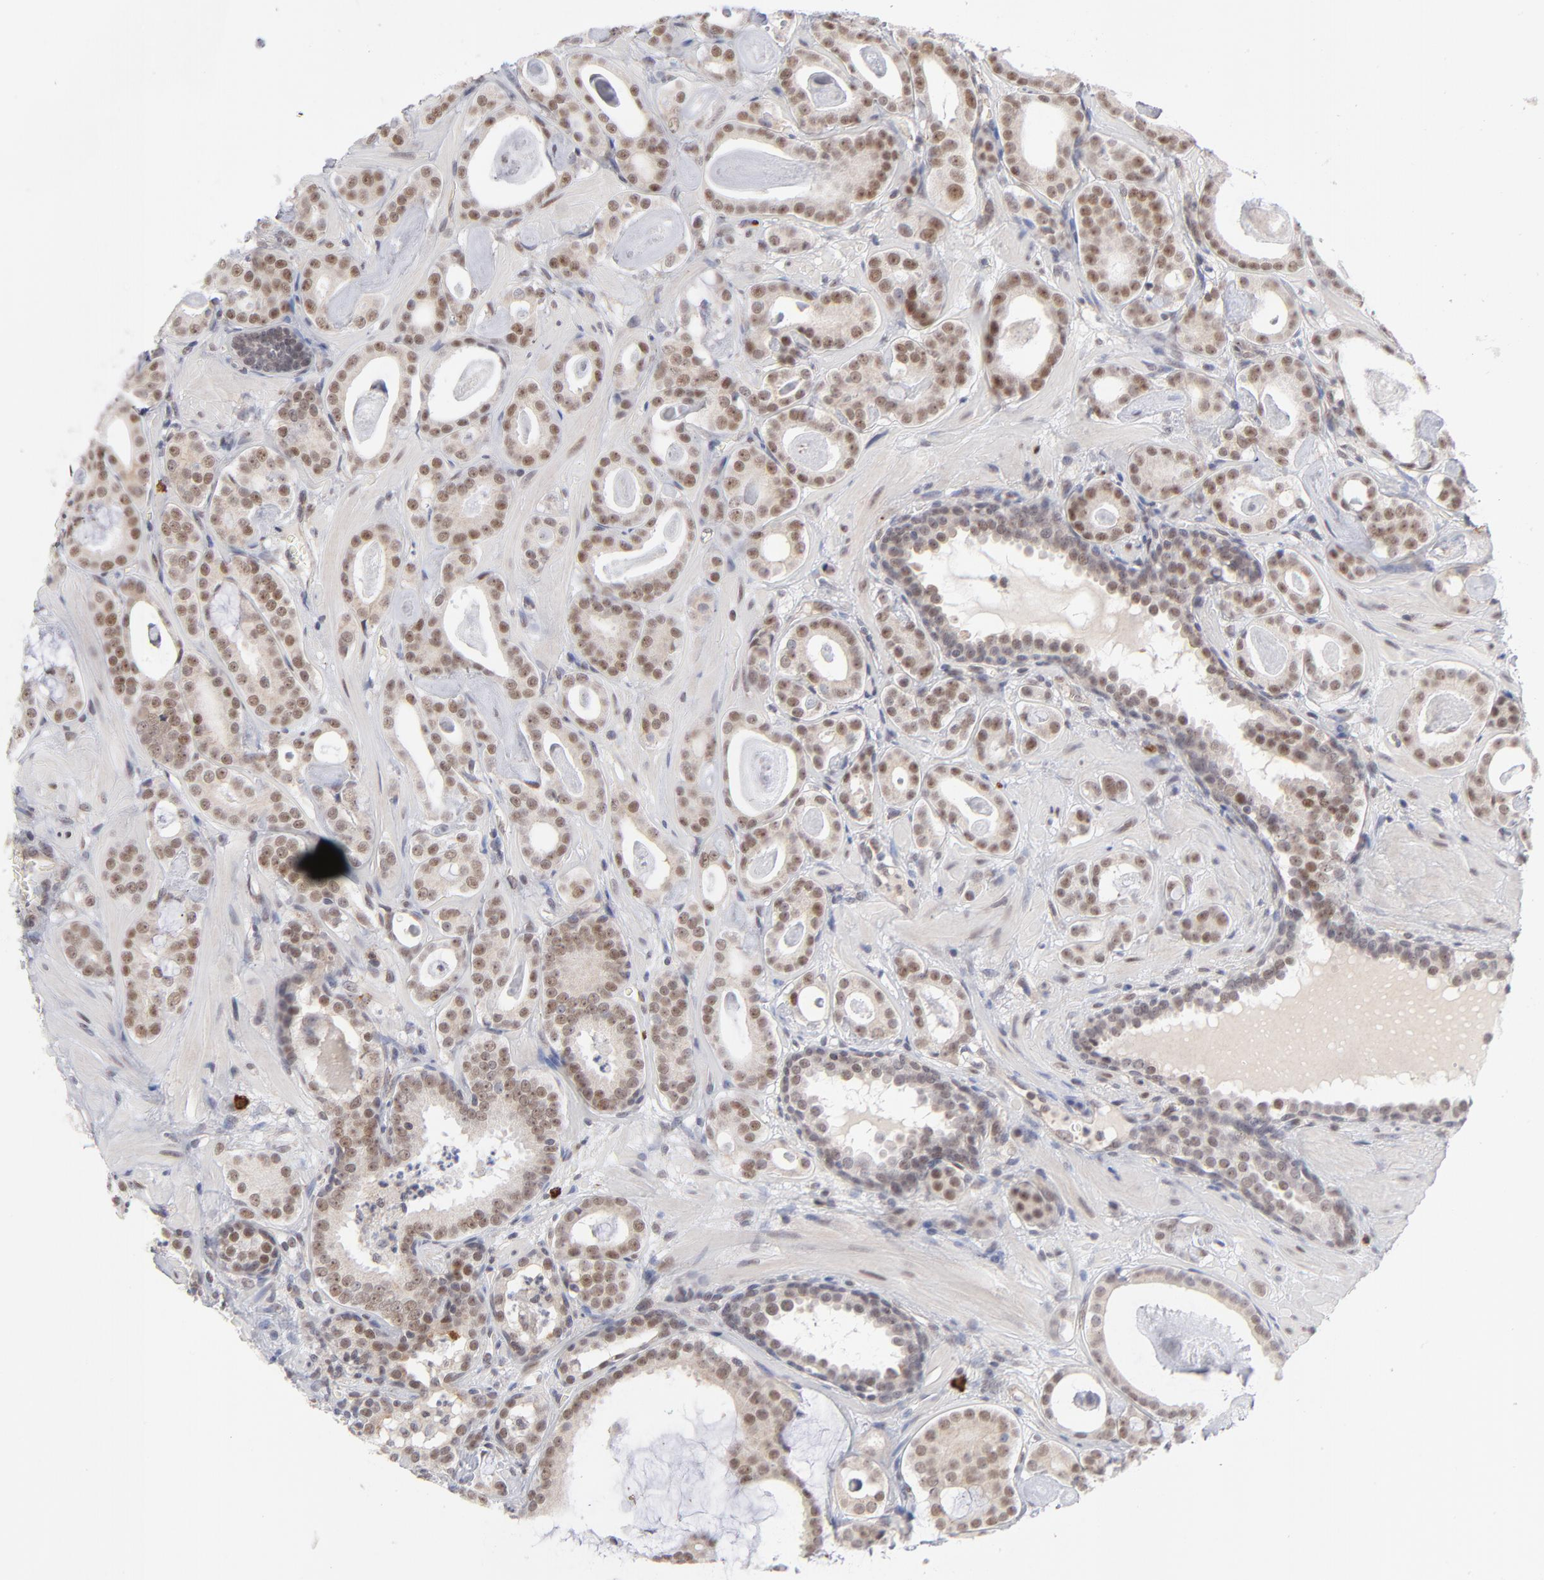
{"staining": {"intensity": "moderate", "quantity": "25%-75%", "location": "nuclear"}, "tissue": "prostate cancer", "cell_type": "Tumor cells", "image_type": "cancer", "snomed": [{"axis": "morphology", "description": "Adenocarcinoma, Low grade"}, {"axis": "topography", "description": "Prostate"}], "caption": "This micrograph exhibits IHC staining of low-grade adenocarcinoma (prostate), with medium moderate nuclear staining in approximately 25%-75% of tumor cells.", "gene": "NBN", "patient": {"sex": "male", "age": 57}}